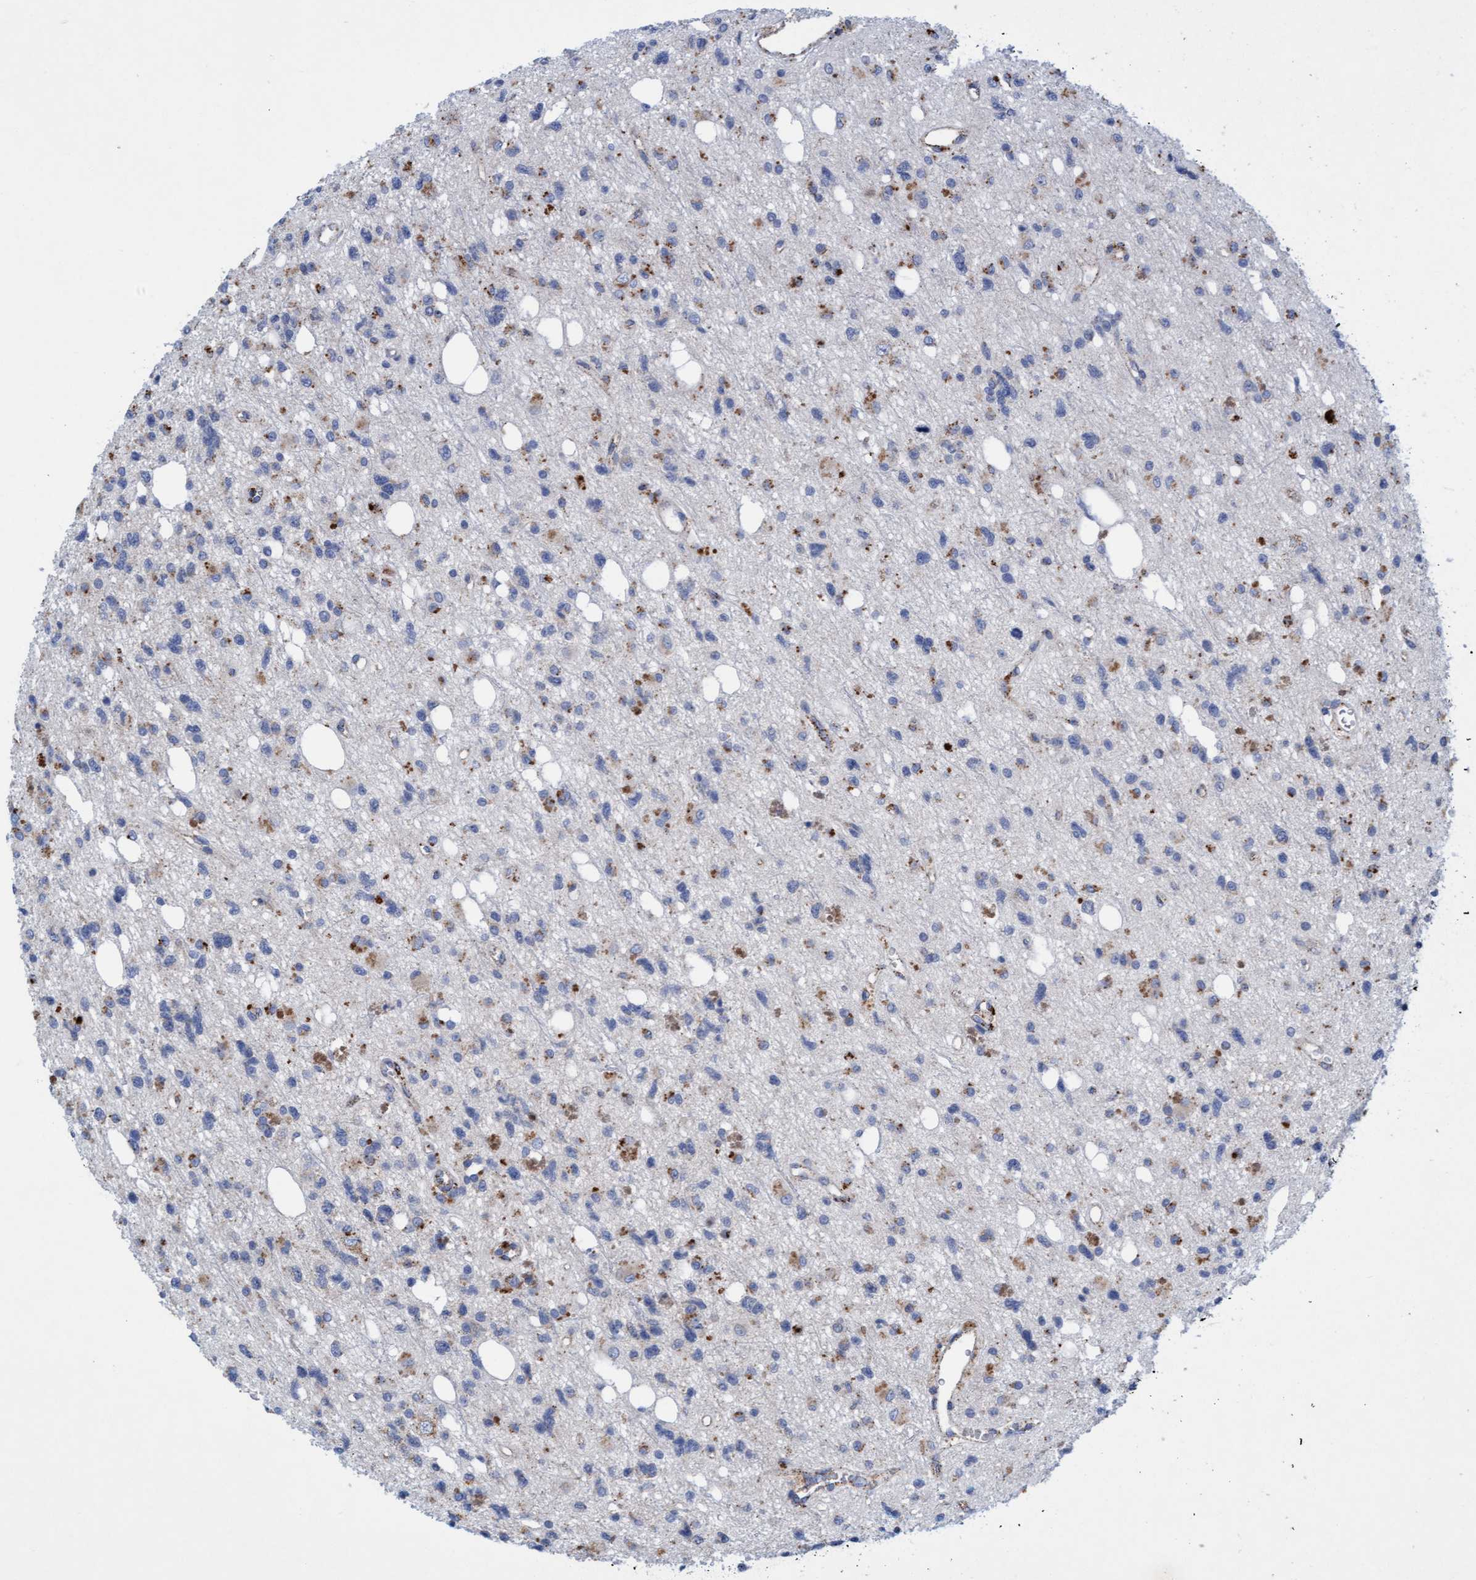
{"staining": {"intensity": "moderate", "quantity": "<25%", "location": "cytoplasmic/membranous"}, "tissue": "glioma", "cell_type": "Tumor cells", "image_type": "cancer", "snomed": [{"axis": "morphology", "description": "Glioma, malignant, High grade"}, {"axis": "topography", "description": "Brain"}], "caption": "Protein staining by immunohistochemistry displays moderate cytoplasmic/membranous staining in about <25% of tumor cells in glioma.", "gene": "SGSH", "patient": {"sex": "female", "age": 62}}